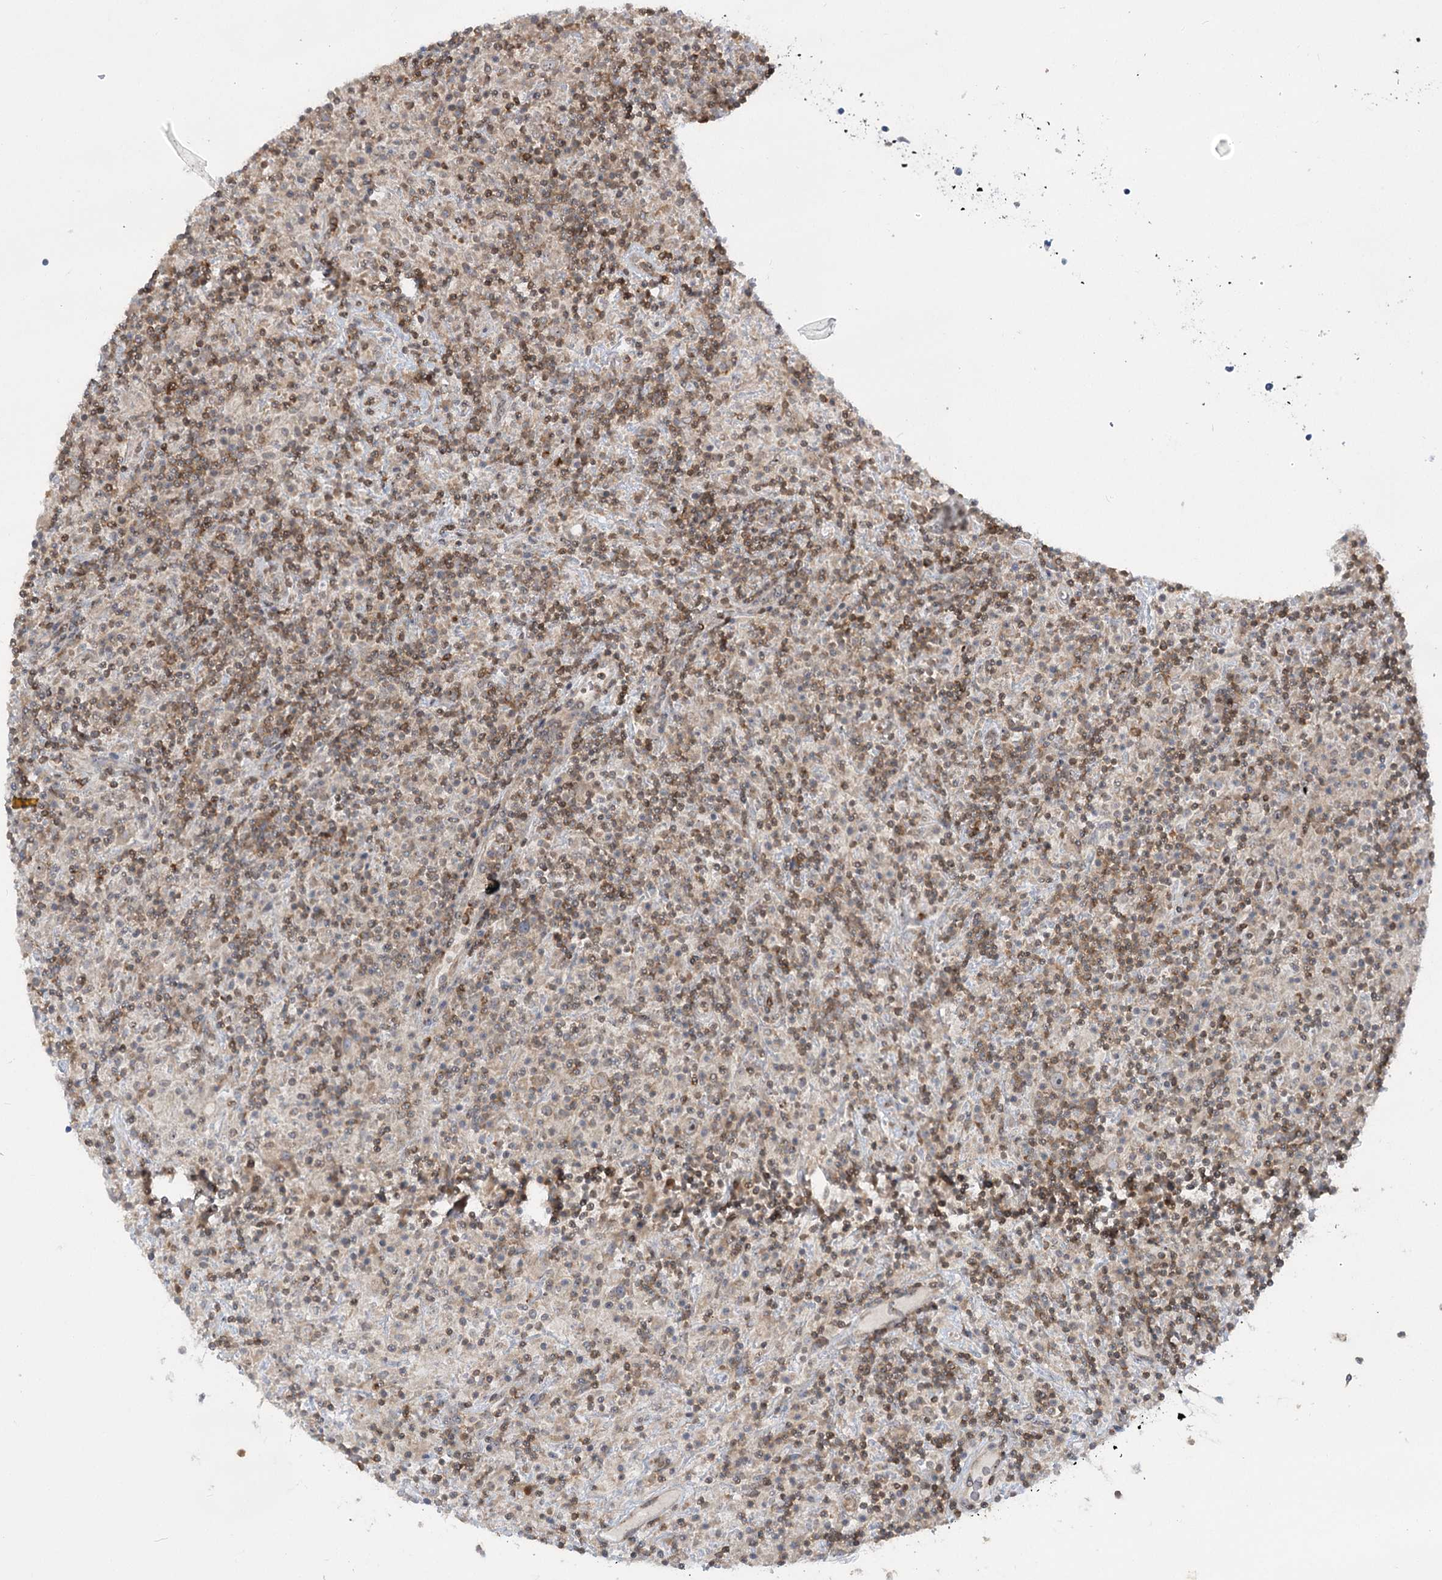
{"staining": {"intensity": "weak", "quantity": "<25%", "location": "cytoplasmic/membranous"}, "tissue": "lymphoma", "cell_type": "Tumor cells", "image_type": "cancer", "snomed": [{"axis": "morphology", "description": "Hodgkin's disease, NOS"}, {"axis": "topography", "description": "Lymph node"}], "caption": "Photomicrograph shows no protein expression in tumor cells of lymphoma tissue.", "gene": "SYTL1", "patient": {"sex": "male", "age": 70}}